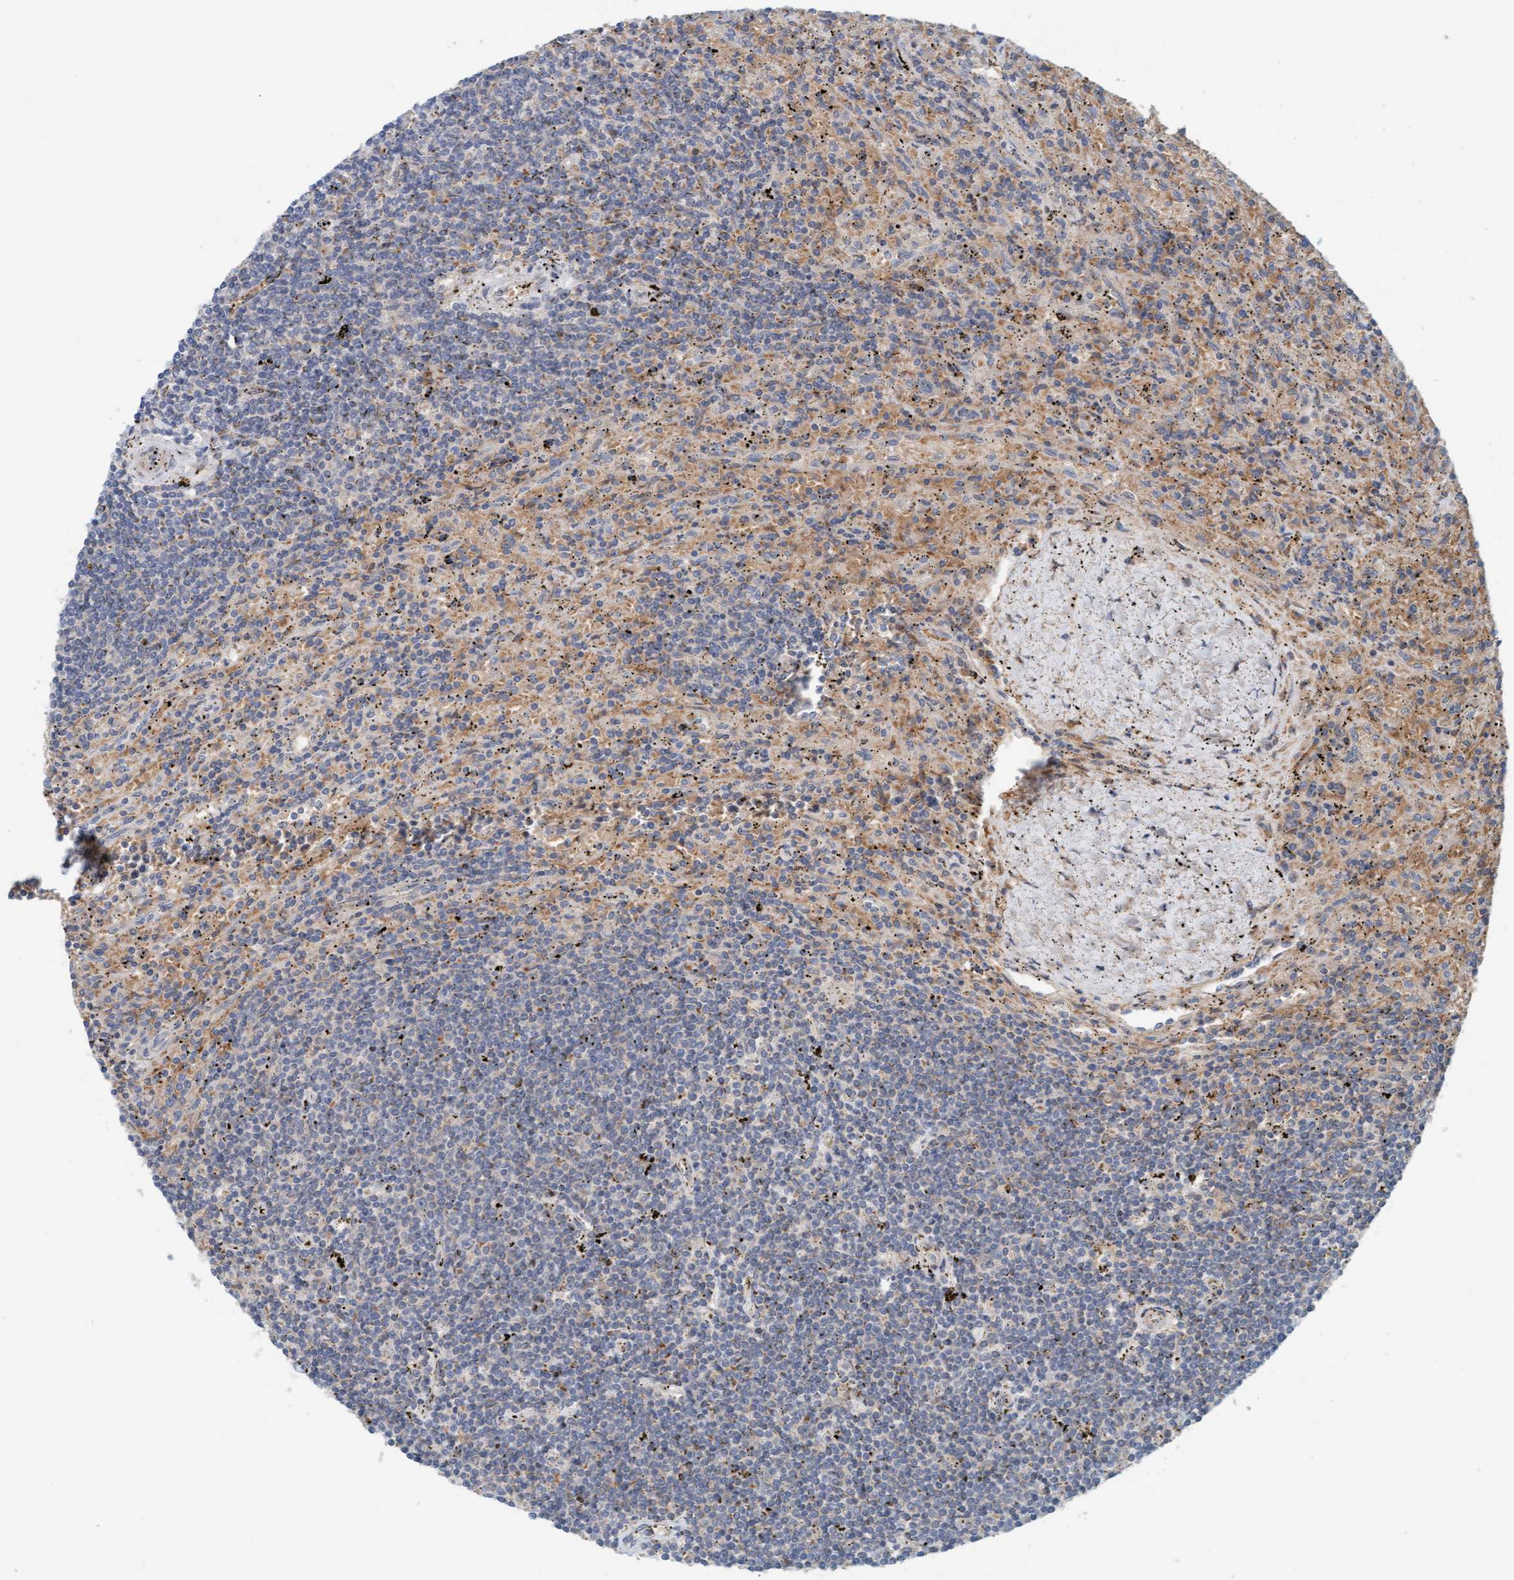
{"staining": {"intensity": "negative", "quantity": "none", "location": "none"}, "tissue": "lymphoma", "cell_type": "Tumor cells", "image_type": "cancer", "snomed": [{"axis": "morphology", "description": "Malignant lymphoma, non-Hodgkin's type, Low grade"}, {"axis": "topography", "description": "Spleen"}], "caption": "An image of human lymphoma is negative for staining in tumor cells.", "gene": "UBAP1", "patient": {"sex": "male", "age": 76}}